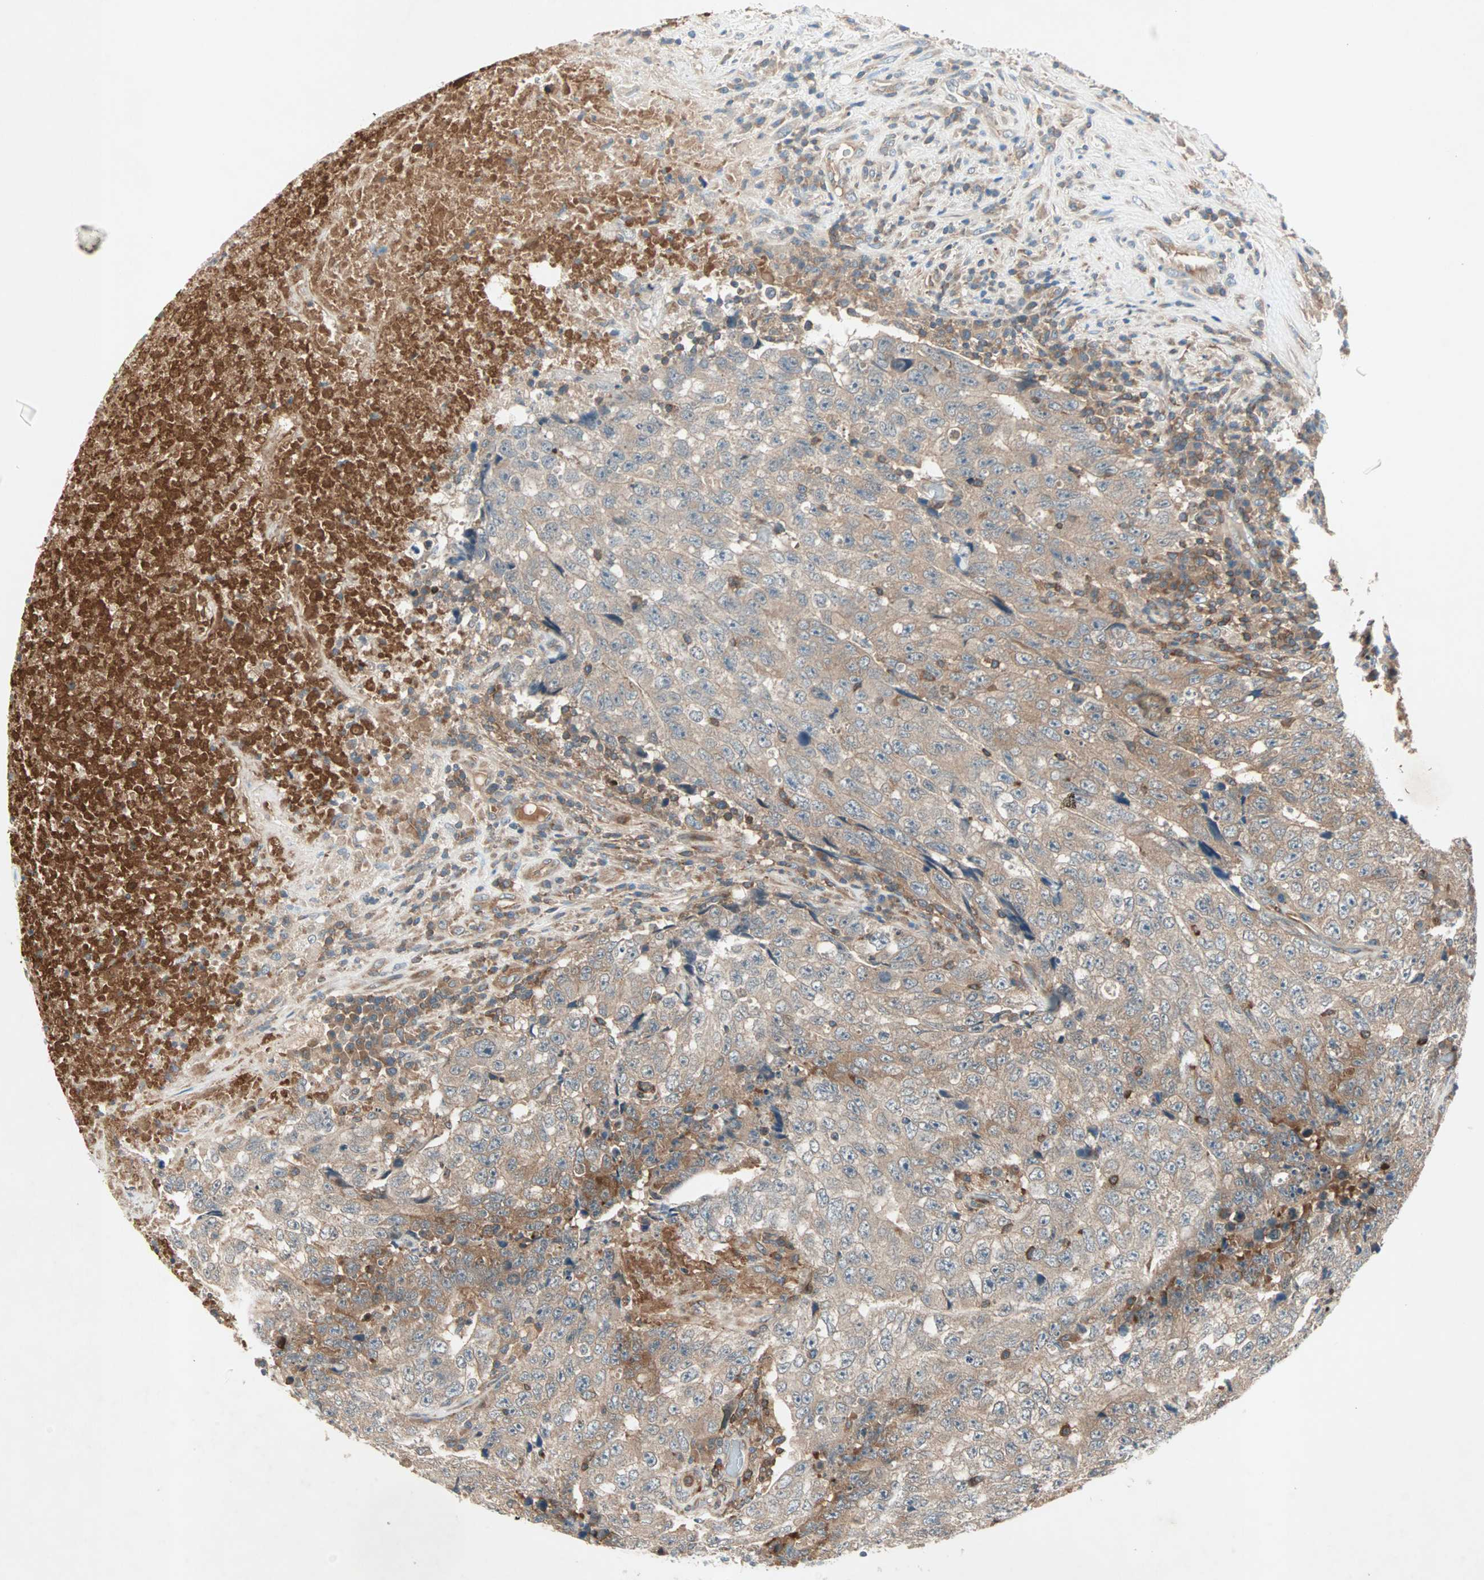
{"staining": {"intensity": "moderate", "quantity": ">75%", "location": "cytoplasmic/membranous"}, "tissue": "testis cancer", "cell_type": "Tumor cells", "image_type": "cancer", "snomed": [{"axis": "morphology", "description": "Necrosis, NOS"}, {"axis": "morphology", "description": "Carcinoma, Embryonal, NOS"}, {"axis": "topography", "description": "Testis"}], "caption": "A brown stain labels moderate cytoplasmic/membranous expression of a protein in human testis embryonal carcinoma tumor cells.", "gene": "TEC", "patient": {"sex": "male", "age": 19}}